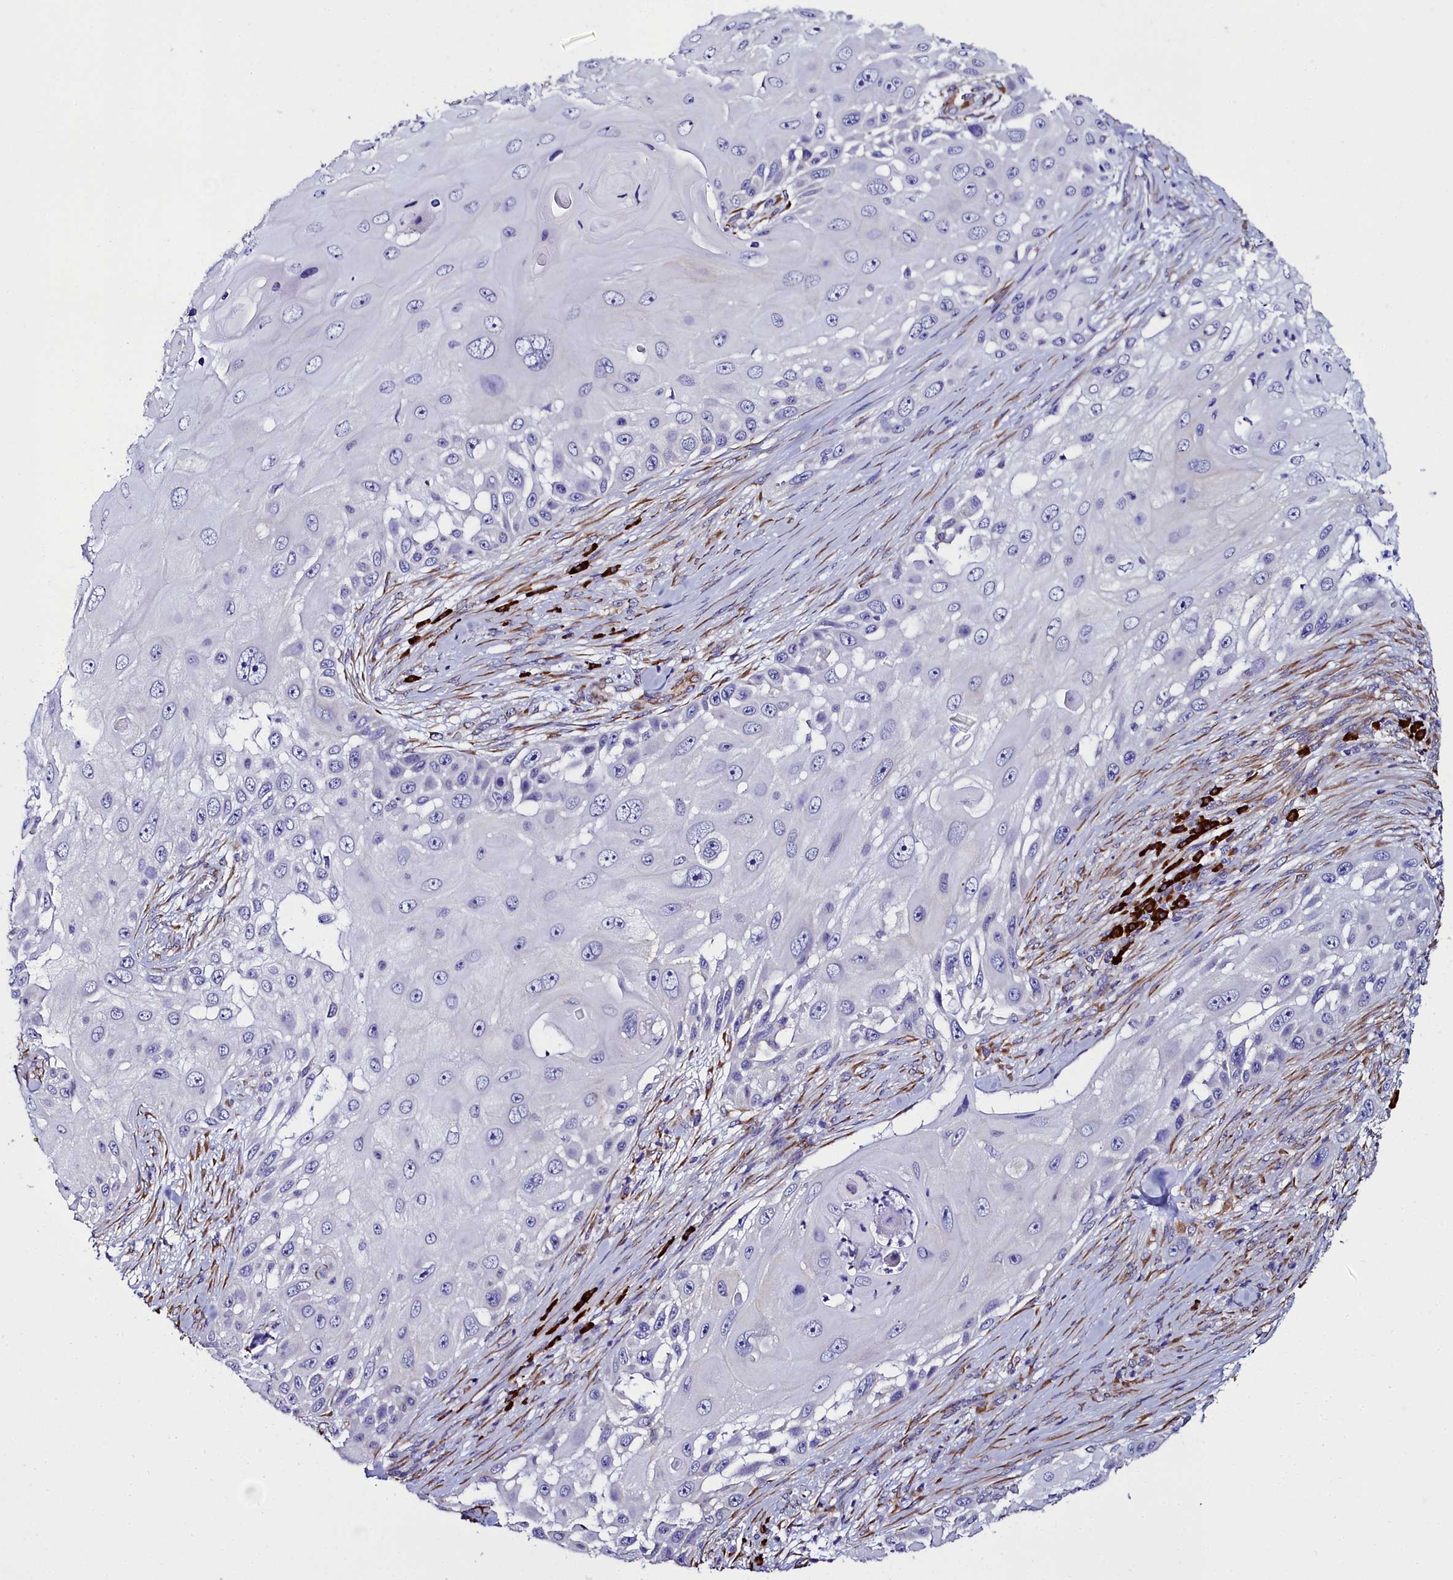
{"staining": {"intensity": "negative", "quantity": "none", "location": "none"}, "tissue": "skin cancer", "cell_type": "Tumor cells", "image_type": "cancer", "snomed": [{"axis": "morphology", "description": "Squamous cell carcinoma, NOS"}, {"axis": "topography", "description": "Skin"}], "caption": "Immunohistochemical staining of human skin cancer shows no significant staining in tumor cells.", "gene": "TXNDC5", "patient": {"sex": "female", "age": 44}}